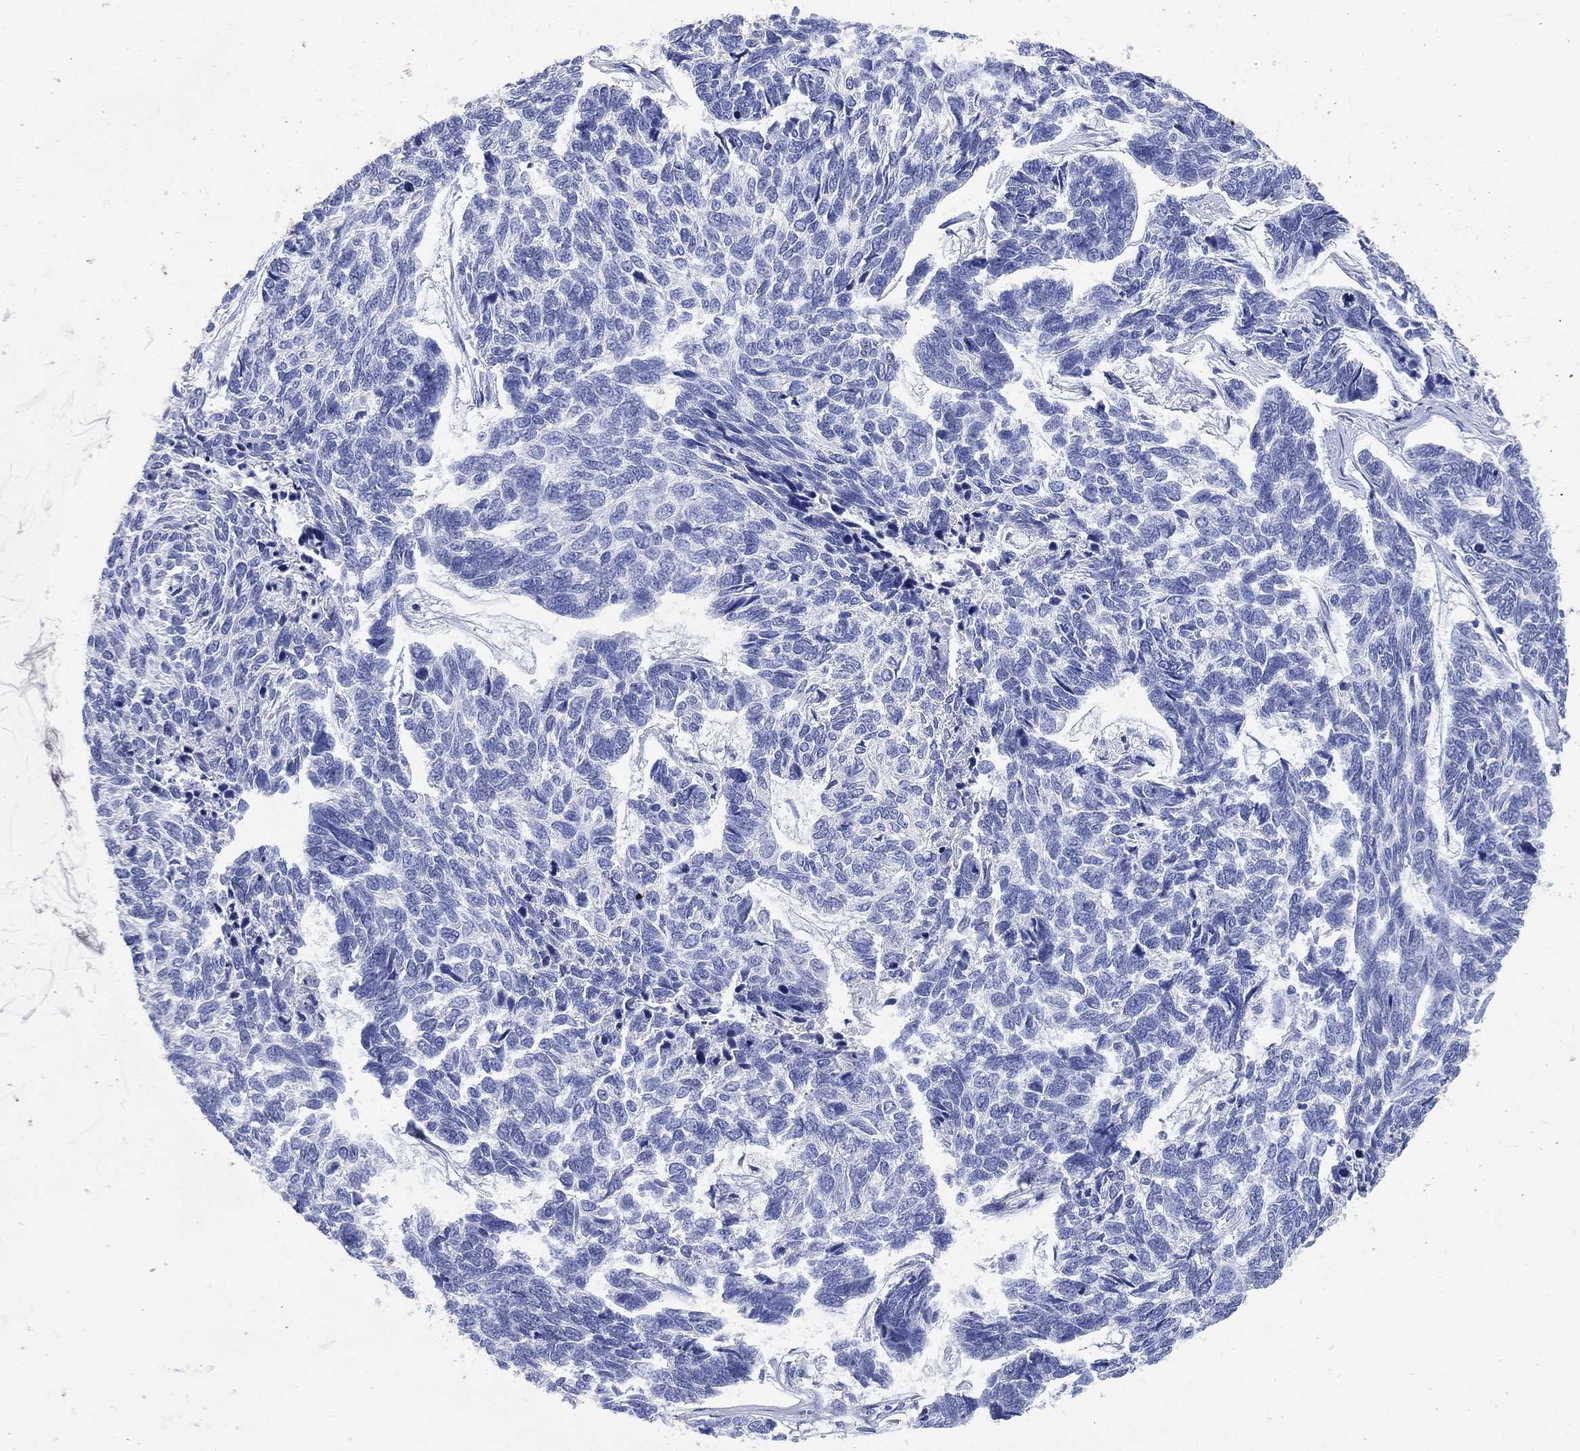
{"staining": {"intensity": "negative", "quantity": "none", "location": "none"}, "tissue": "skin cancer", "cell_type": "Tumor cells", "image_type": "cancer", "snomed": [{"axis": "morphology", "description": "Basal cell carcinoma"}, {"axis": "topography", "description": "Skin"}], "caption": "There is no significant positivity in tumor cells of skin cancer. Nuclei are stained in blue.", "gene": "SLC9C2", "patient": {"sex": "female", "age": 65}}